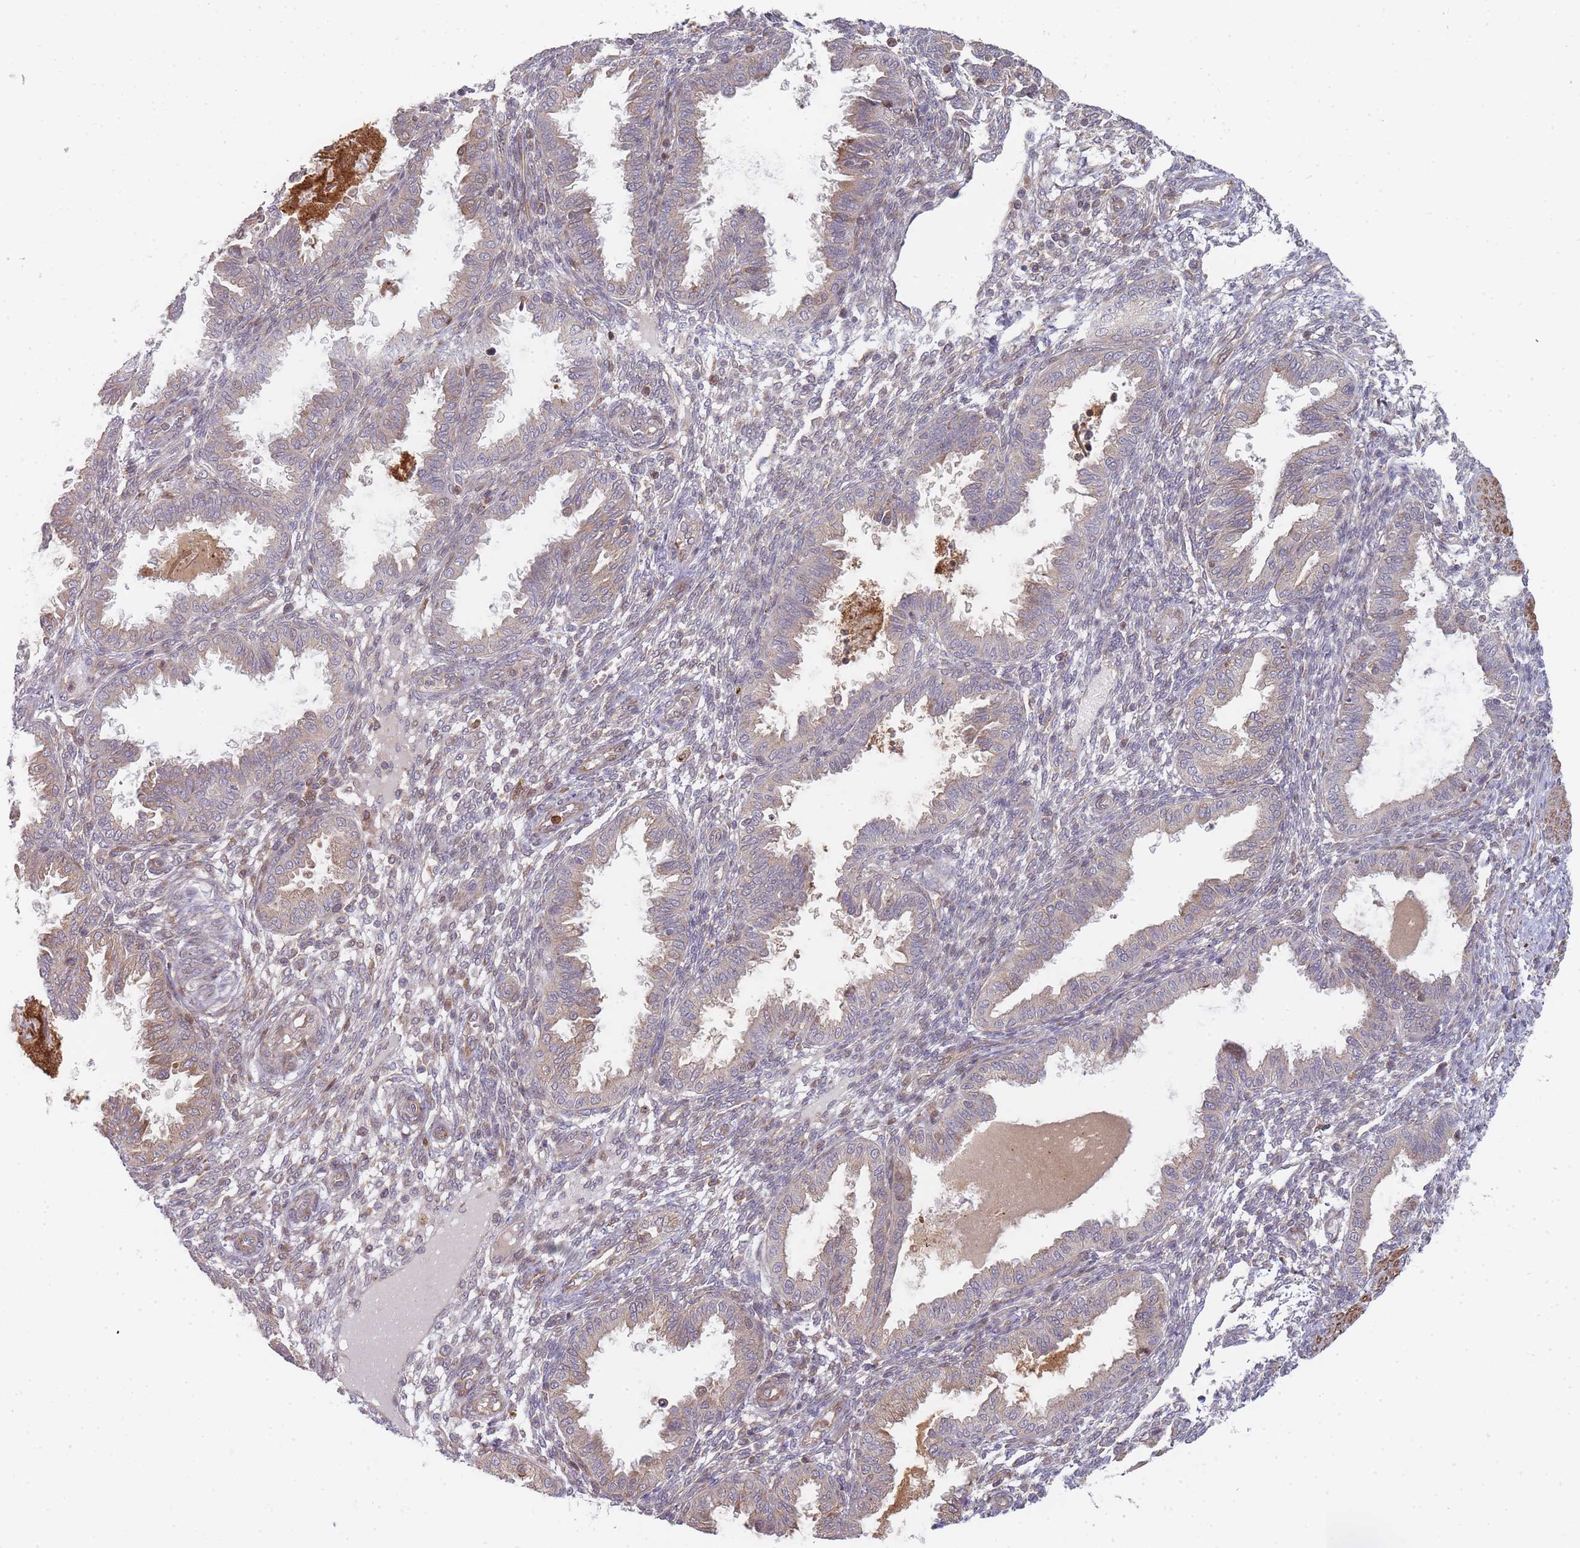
{"staining": {"intensity": "moderate", "quantity": "<25%", "location": "cytoplasmic/membranous"}, "tissue": "endometrium", "cell_type": "Cells in endometrial stroma", "image_type": "normal", "snomed": [{"axis": "morphology", "description": "Normal tissue, NOS"}, {"axis": "topography", "description": "Endometrium"}], "caption": "A low amount of moderate cytoplasmic/membranous positivity is appreciated in approximately <25% of cells in endometrial stroma in unremarkable endometrium. Nuclei are stained in blue.", "gene": "TRIM26", "patient": {"sex": "female", "age": 33}}